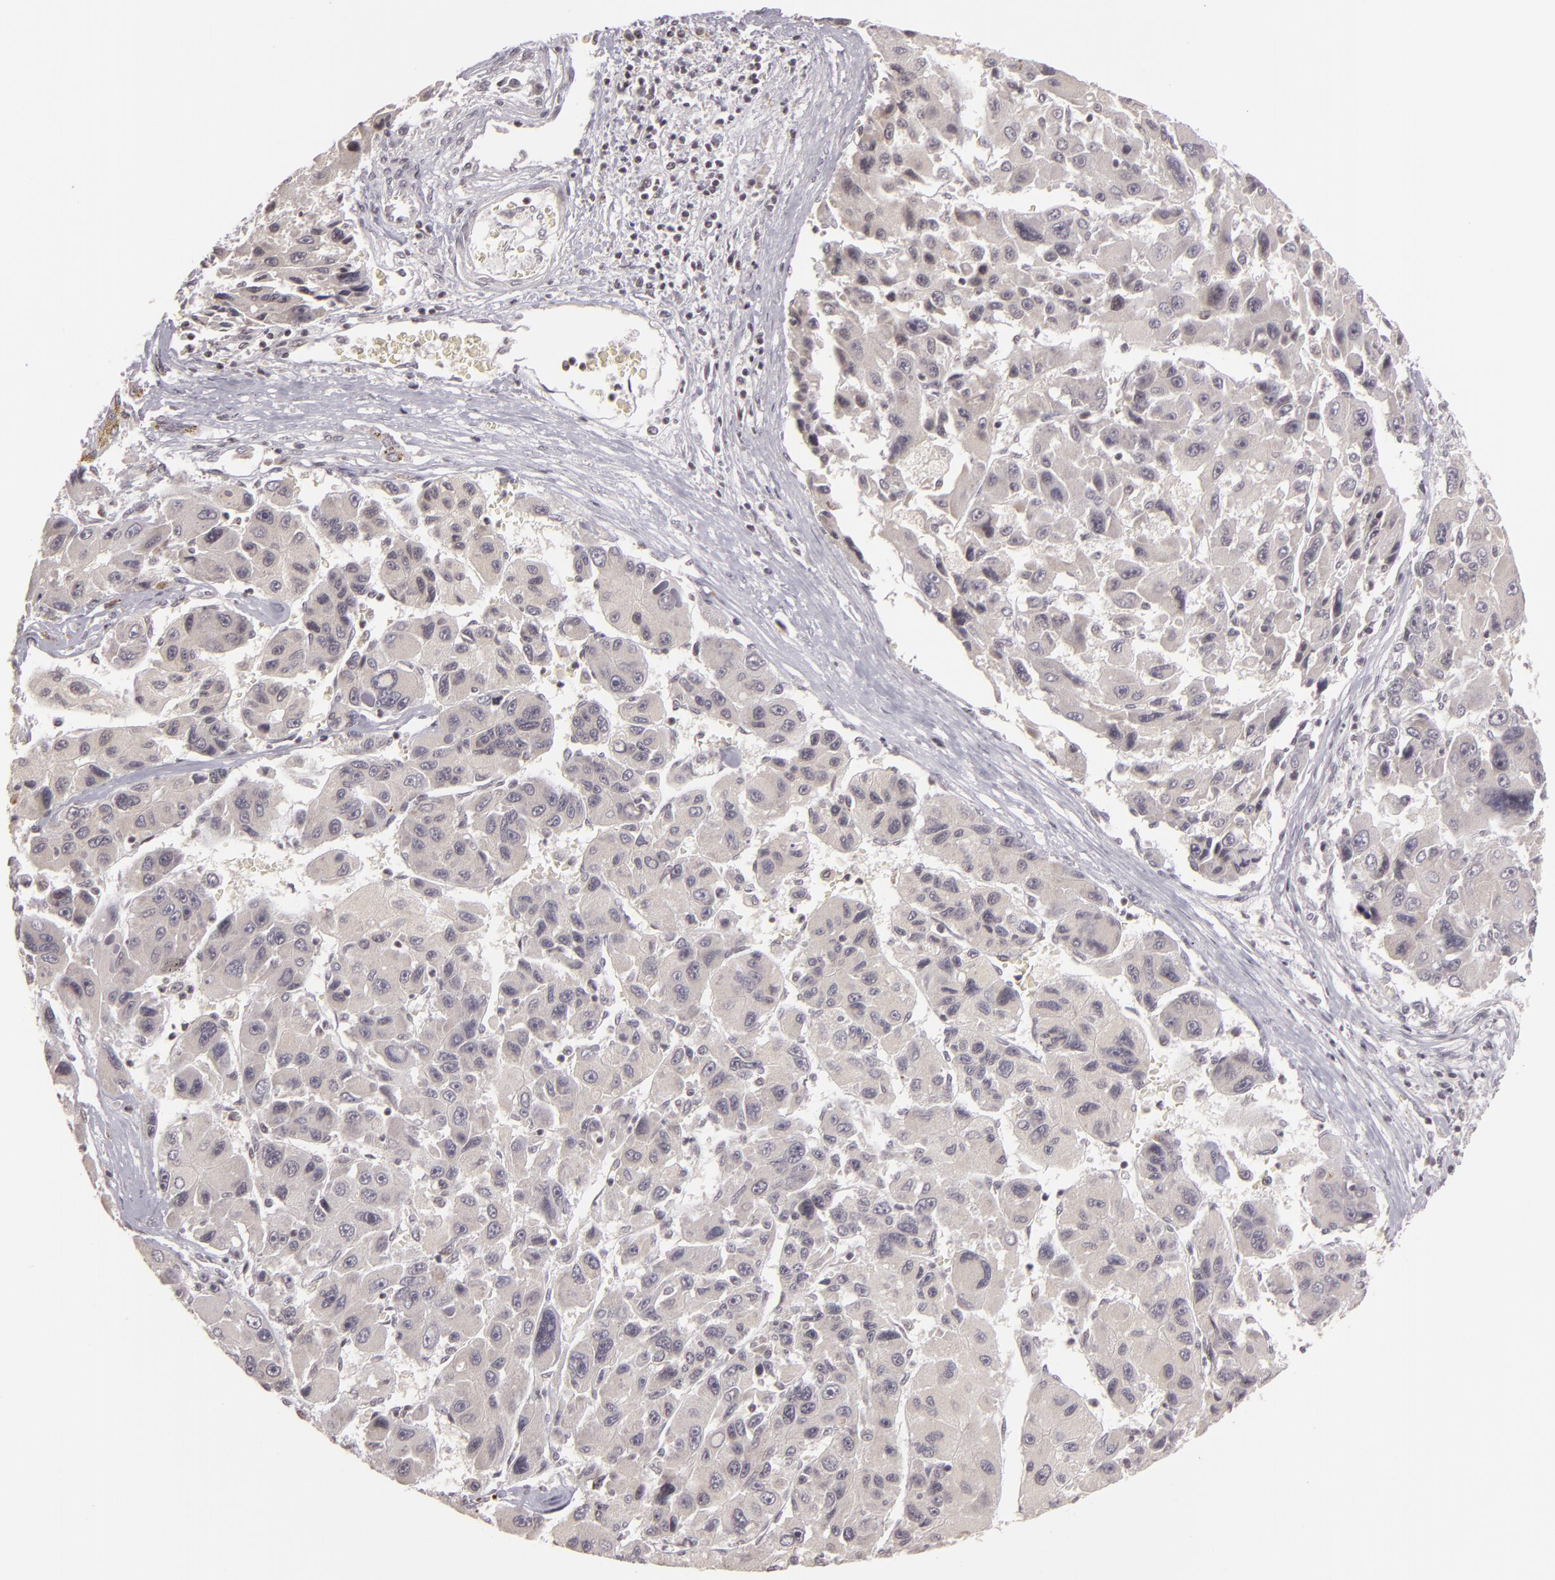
{"staining": {"intensity": "negative", "quantity": "none", "location": "none"}, "tissue": "liver cancer", "cell_type": "Tumor cells", "image_type": "cancer", "snomed": [{"axis": "morphology", "description": "Carcinoma, Hepatocellular, NOS"}, {"axis": "topography", "description": "Liver"}], "caption": "High magnification brightfield microscopy of liver cancer stained with DAB (brown) and counterstained with hematoxylin (blue): tumor cells show no significant expression.", "gene": "AKAP6", "patient": {"sex": "male", "age": 64}}